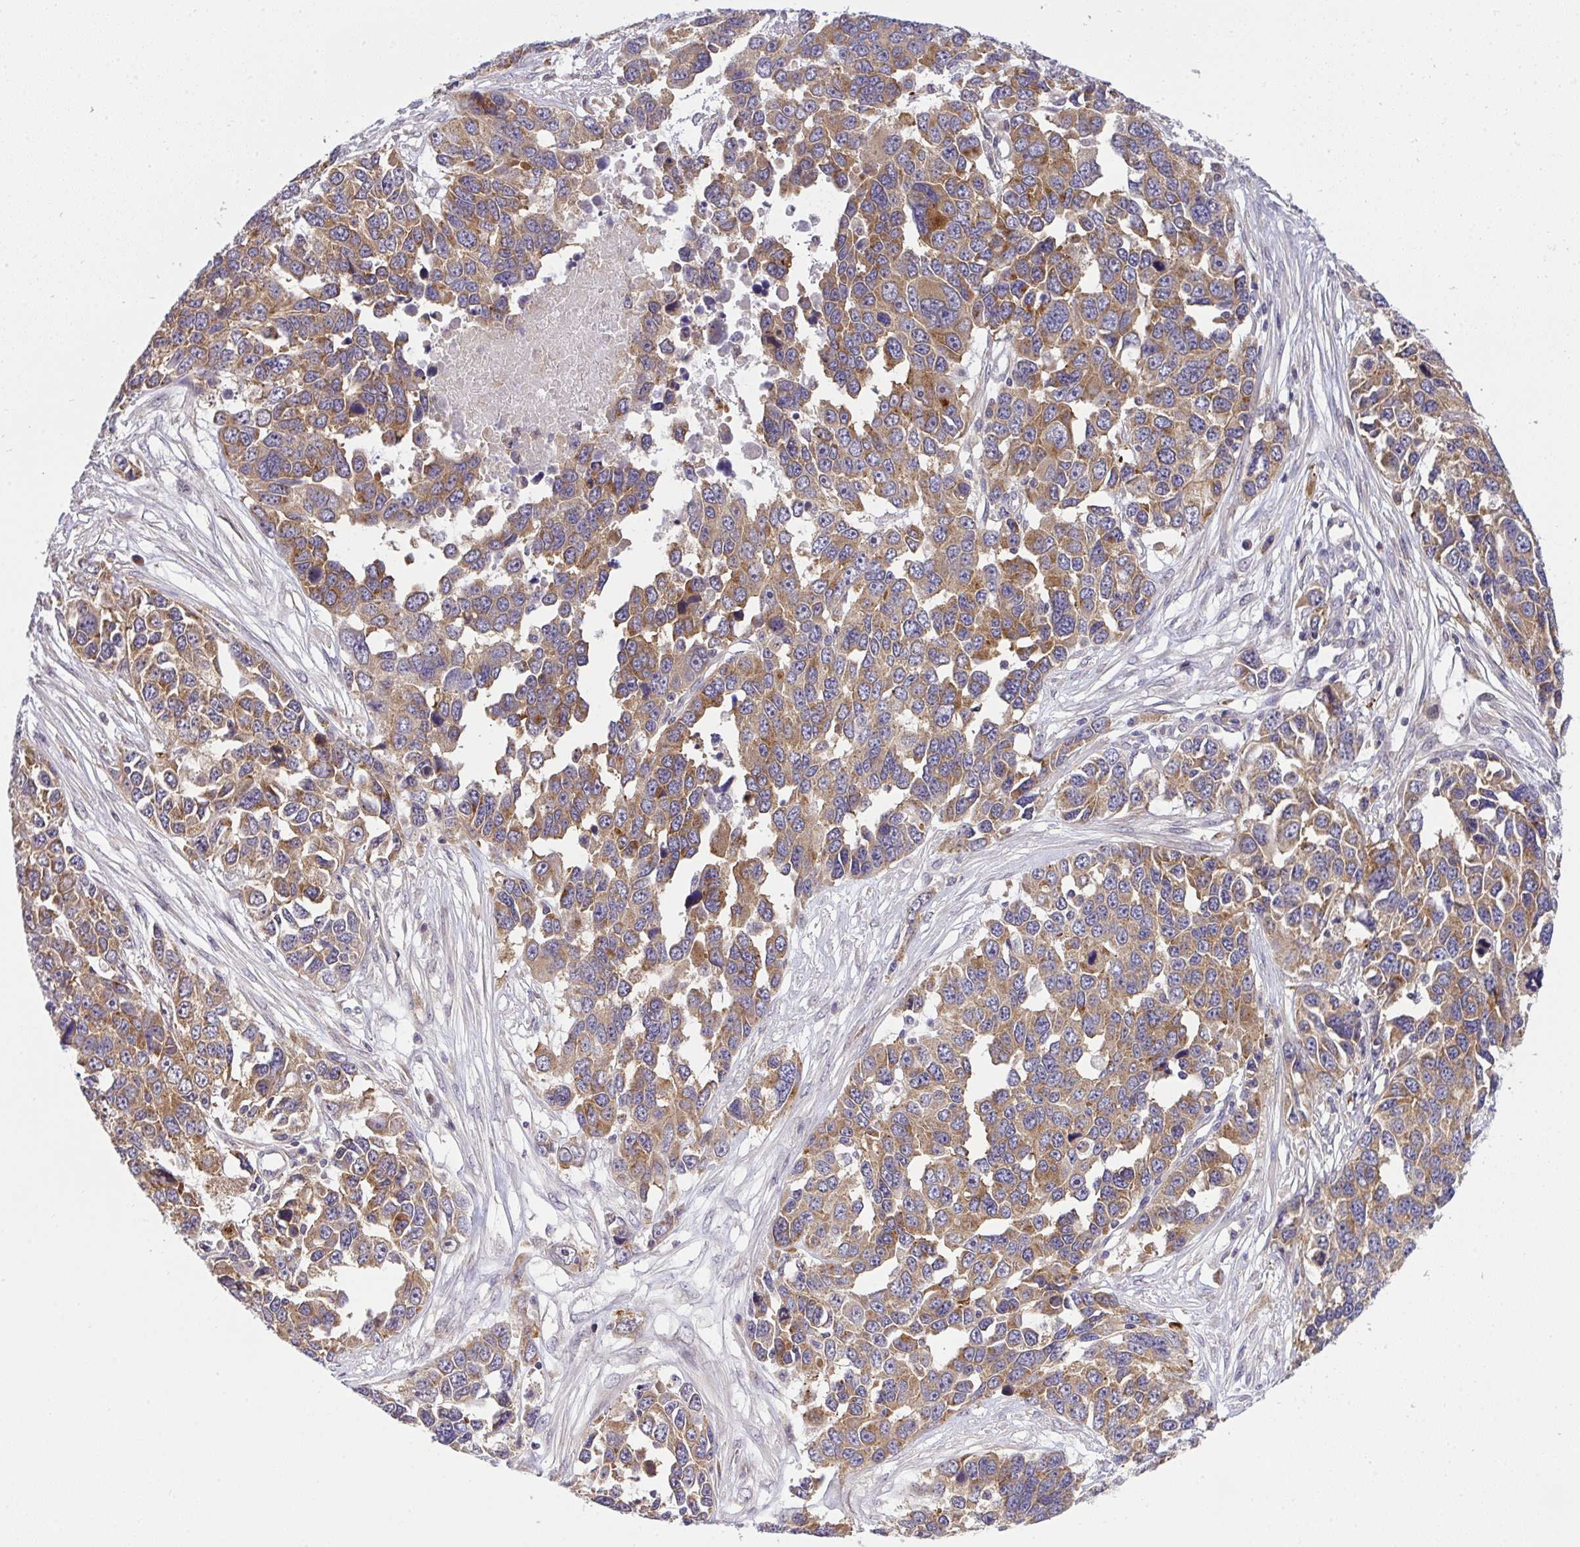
{"staining": {"intensity": "moderate", "quantity": ">75%", "location": "cytoplasmic/membranous"}, "tissue": "ovarian cancer", "cell_type": "Tumor cells", "image_type": "cancer", "snomed": [{"axis": "morphology", "description": "Cystadenocarcinoma, serous, NOS"}, {"axis": "topography", "description": "Ovary"}], "caption": "A micrograph of ovarian cancer stained for a protein reveals moderate cytoplasmic/membranous brown staining in tumor cells.", "gene": "SLC9A6", "patient": {"sex": "female", "age": 76}}